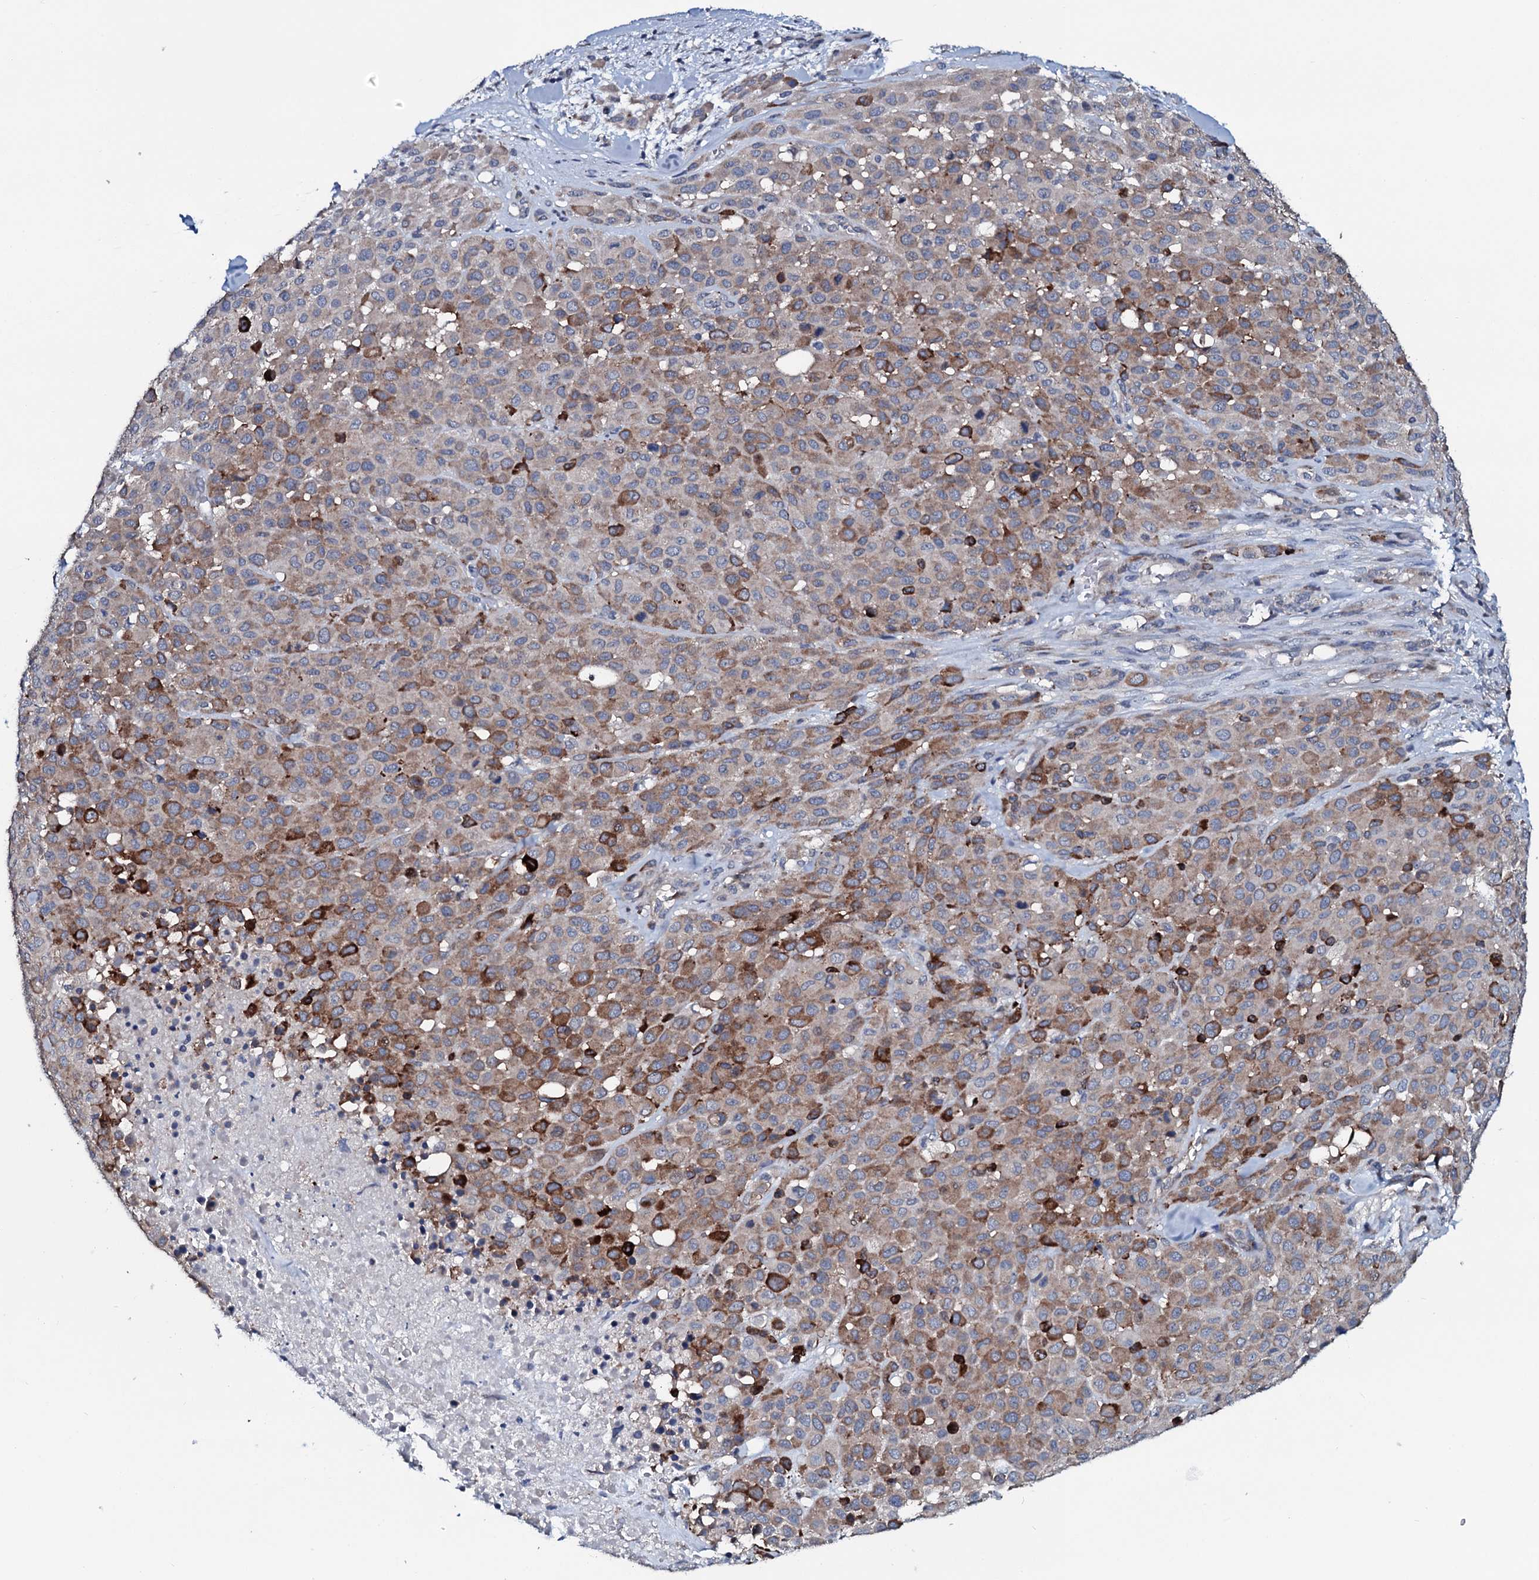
{"staining": {"intensity": "moderate", "quantity": ">75%", "location": "cytoplasmic/membranous"}, "tissue": "melanoma", "cell_type": "Tumor cells", "image_type": "cancer", "snomed": [{"axis": "morphology", "description": "Malignant melanoma, Metastatic site"}, {"axis": "topography", "description": "Skin"}], "caption": "There is medium levels of moderate cytoplasmic/membranous positivity in tumor cells of malignant melanoma (metastatic site), as demonstrated by immunohistochemical staining (brown color).", "gene": "IL12B", "patient": {"sex": "female", "age": 81}}